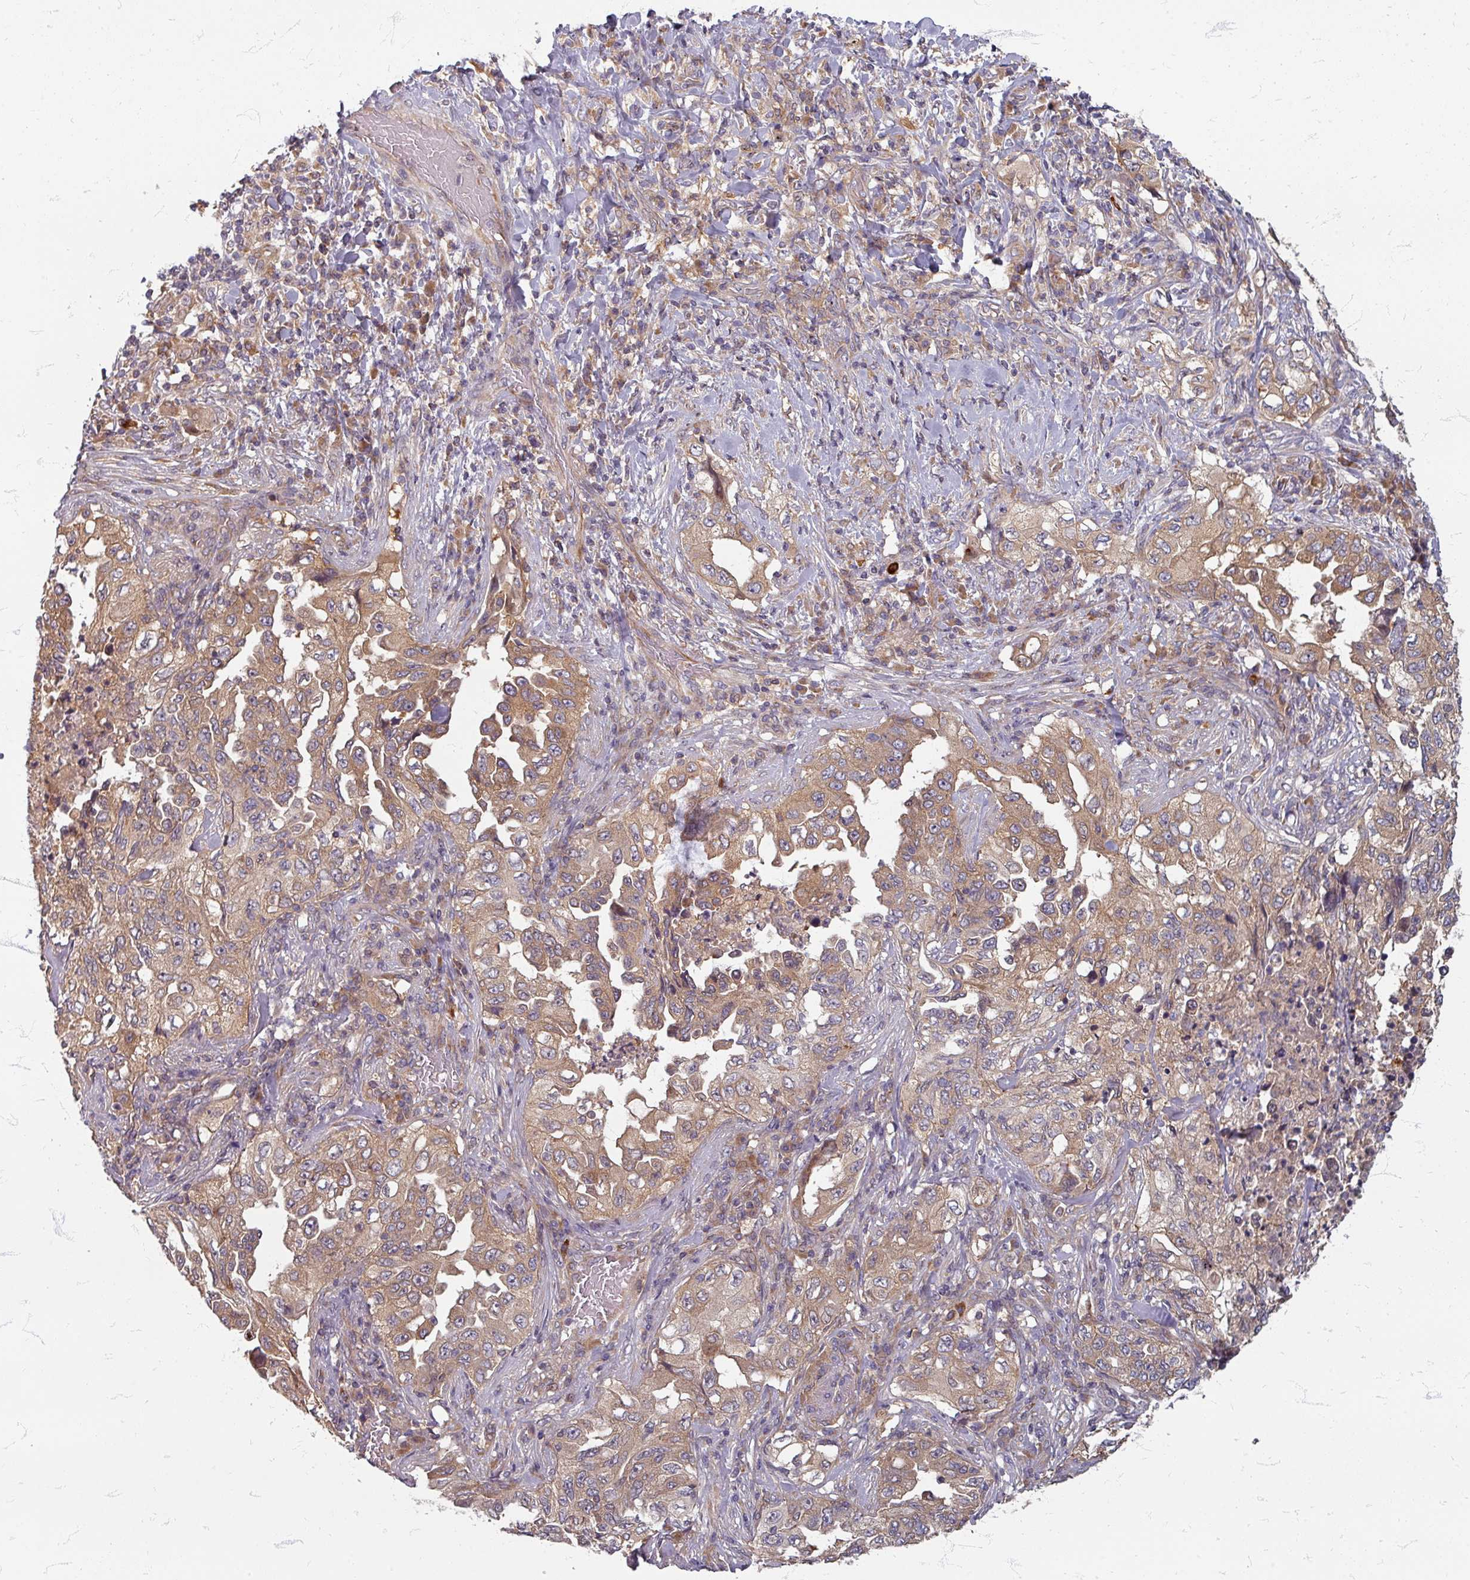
{"staining": {"intensity": "moderate", "quantity": ">75%", "location": "cytoplasmic/membranous"}, "tissue": "lung cancer", "cell_type": "Tumor cells", "image_type": "cancer", "snomed": [{"axis": "morphology", "description": "Adenocarcinoma, NOS"}, {"axis": "topography", "description": "Lung"}], "caption": "The photomicrograph demonstrates immunohistochemical staining of lung cancer (adenocarcinoma). There is moderate cytoplasmic/membranous positivity is appreciated in about >75% of tumor cells. The staining is performed using DAB (3,3'-diaminobenzidine) brown chromogen to label protein expression. The nuclei are counter-stained blue using hematoxylin.", "gene": "STAM", "patient": {"sex": "female", "age": 51}}